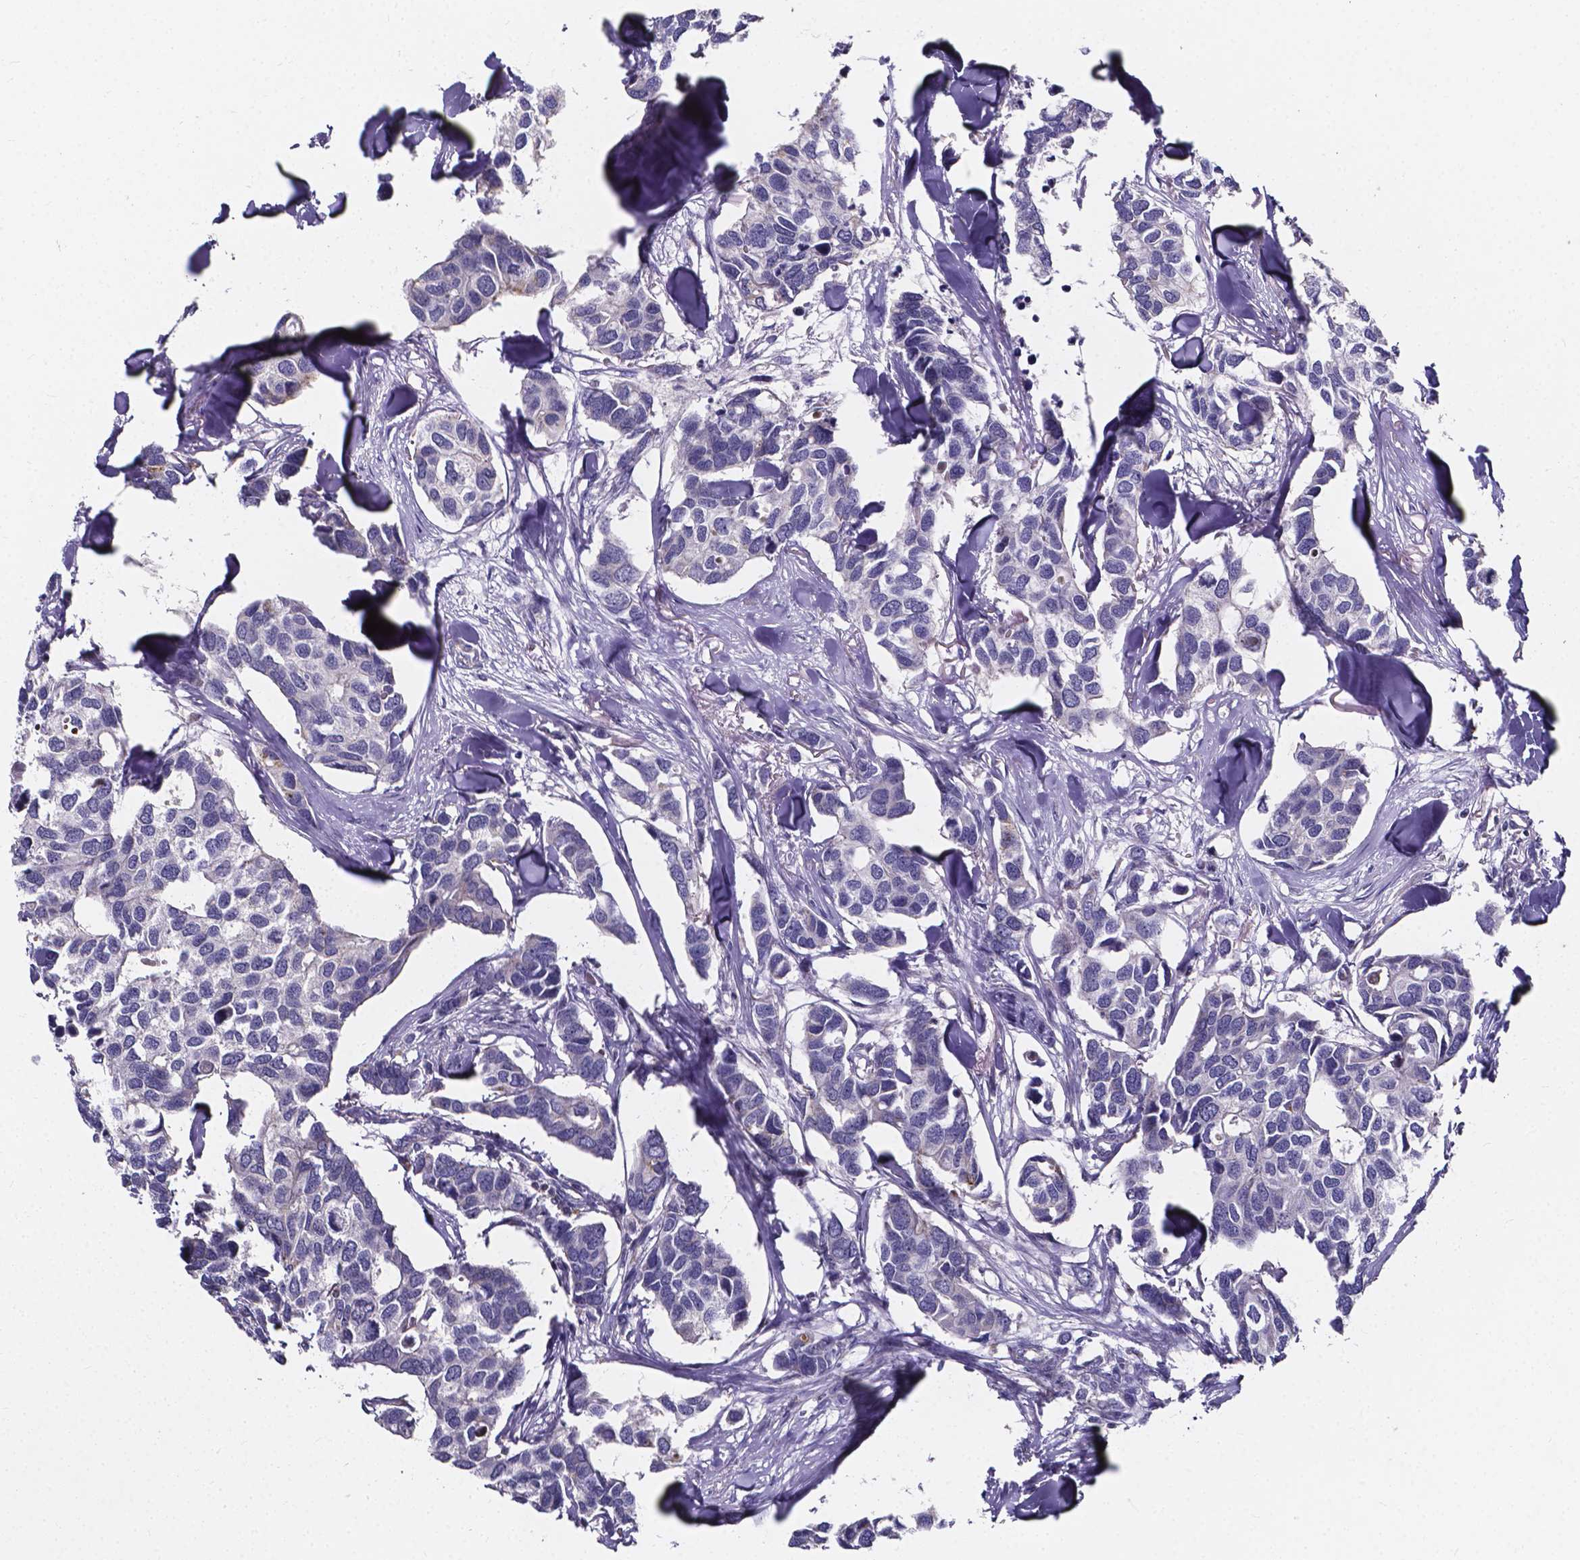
{"staining": {"intensity": "negative", "quantity": "none", "location": "none"}, "tissue": "breast cancer", "cell_type": "Tumor cells", "image_type": "cancer", "snomed": [{"axis": "morphology", "description": "Duct carcinoma"}, {"axis": "topography", "description": "Breast"}], "caption": "High power microscopy histopathology image of an IHC histopathology image of breast cancer, revealing no significant expression in tumor cells.", "gene": "THEMIS", "patient": {"sex": "female", "age": 83}}